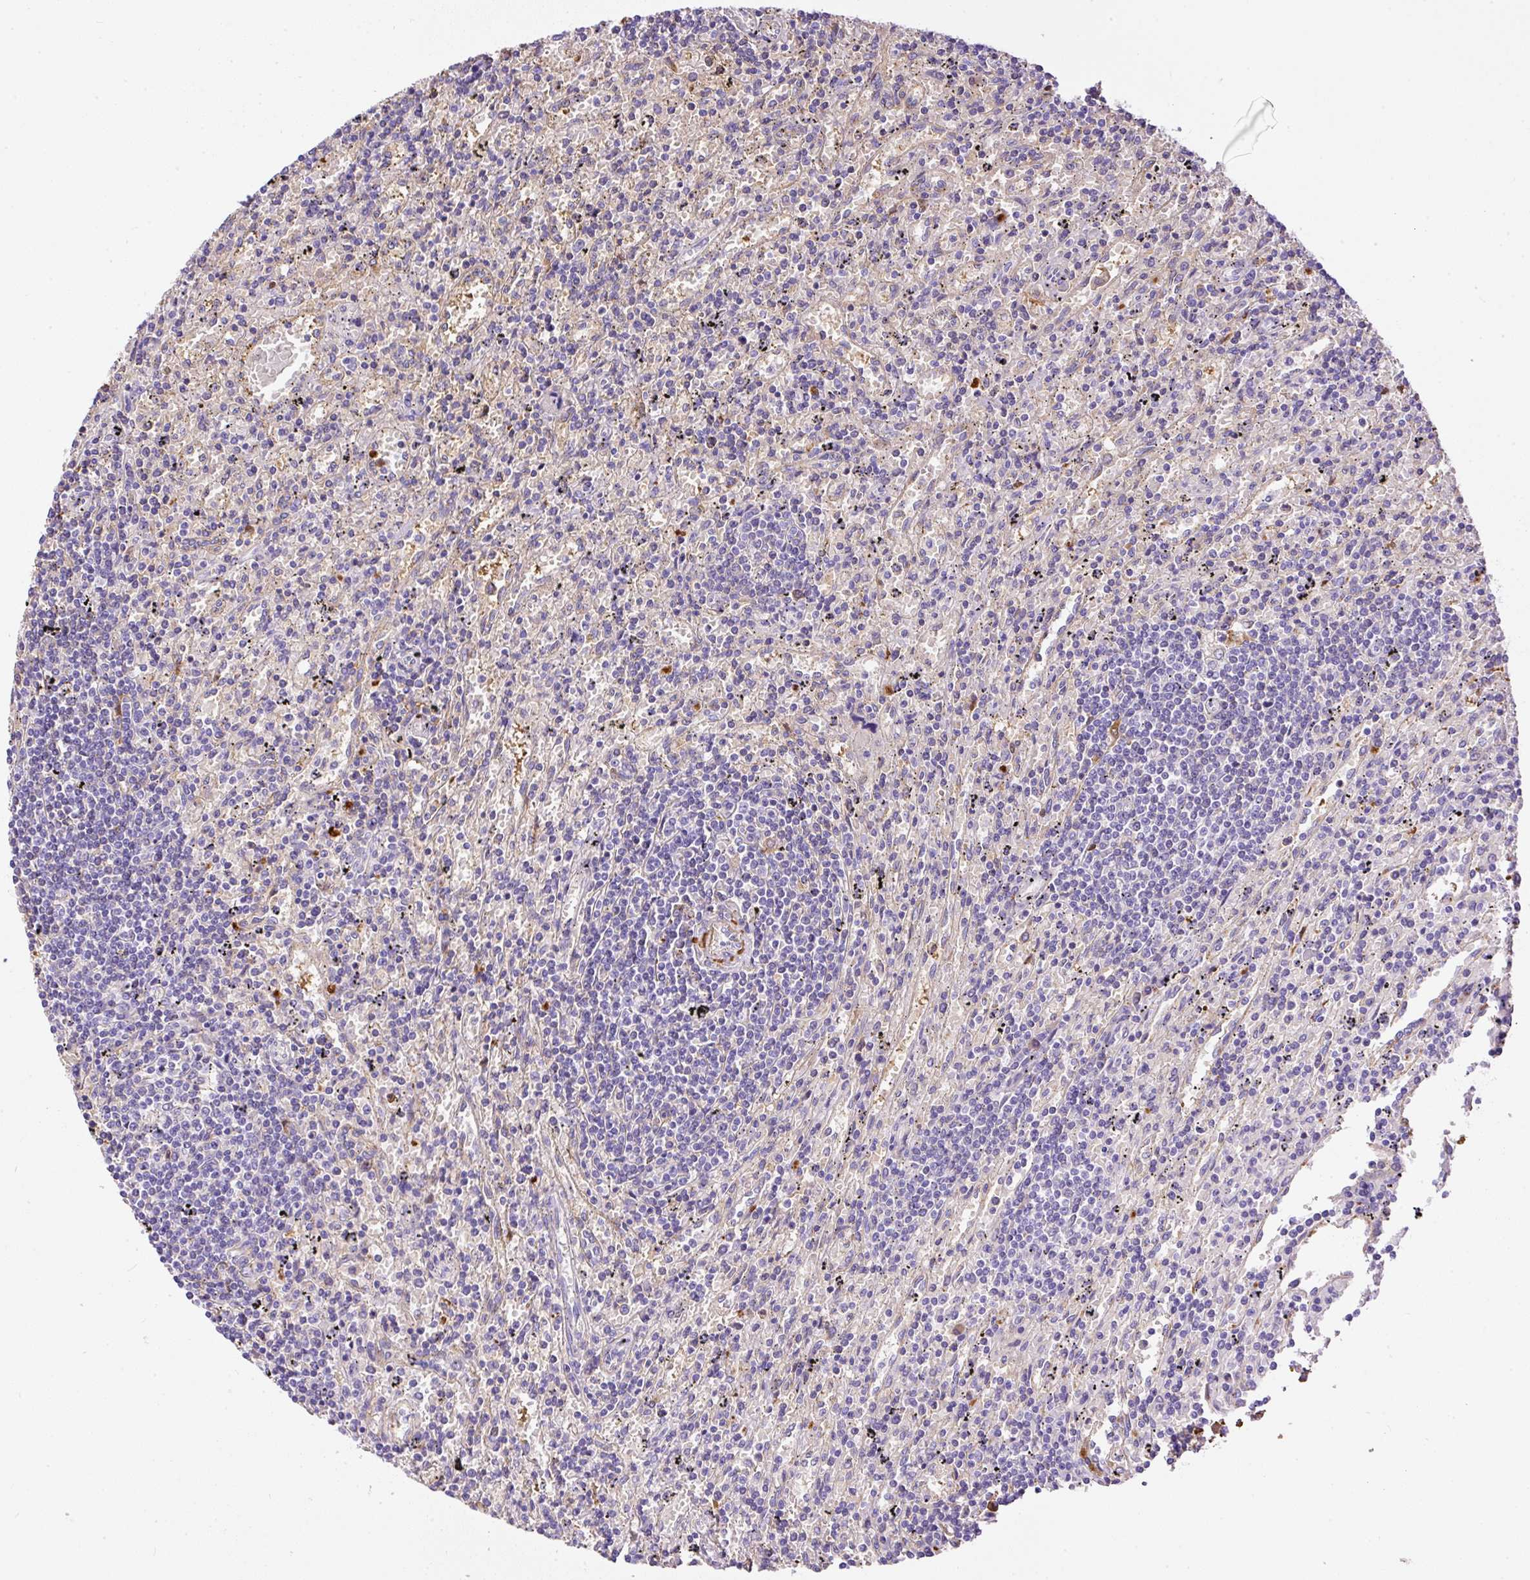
{"staining": {"intensity": "negative", "quantity": "none", "location": "none"}, "tissue": "lymphoma", "cell_type": "Tumor cells", "image_type": "cancer", "snomed": [{"axis": "morphology", "description": "Malignant lymphoma, non-Hodgkin's type, Low grade"}, {"axis": "topography", "description": "Spleen"}], "caption": "Immunohistochemistry photomicrograph of neoplastic tissue: human low-grade malignant lymphoma, non-Hodgkin's type stained with DAB (3,3'-diaminobenzidine) displays no significant protein positivity in tumor cells.", "gene": "APCS", "patient": {"sex": "male", "age": 76}}